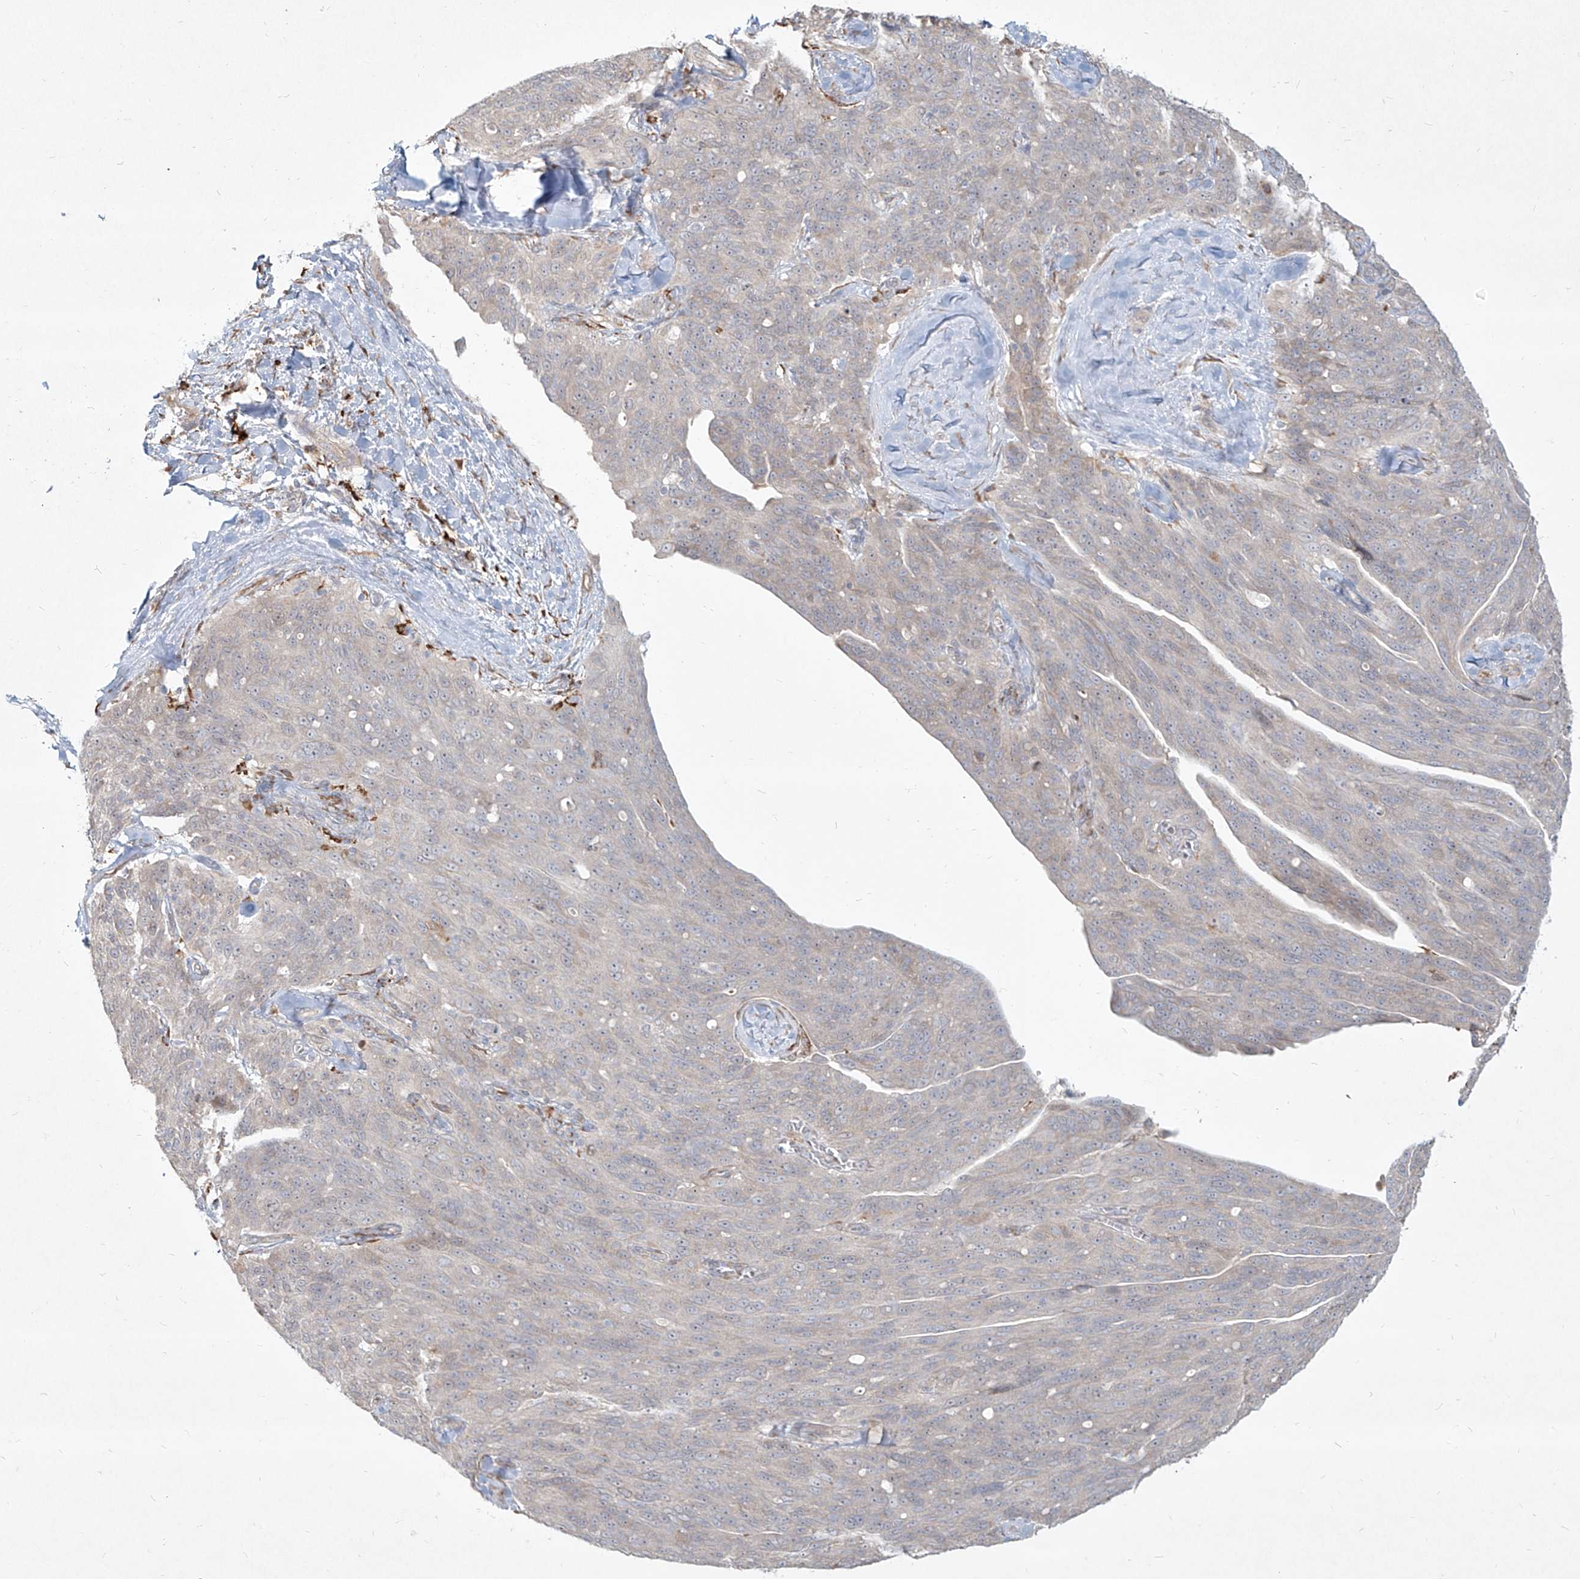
{"staining": {"intensity": "negative", "quantity": "none", "location": "none"}, "tissue": "ovarian cancer", "cell_type": "Tumor cells", "image_type": "cancer", "snomed": [{"axis": "morphology", "description": "Carcinoma, endometroid"}, {"axis": "topography", "description": "Ovary"}], "caption": "Immunohistochemistry histopathology image of neoplastic tissue: endometroid carcinoma (ovarian) stained with DAB shows no significant protein staining in tumor cells.", "gene": "CD209", "patient": {"sex": "female", "age": 60}}